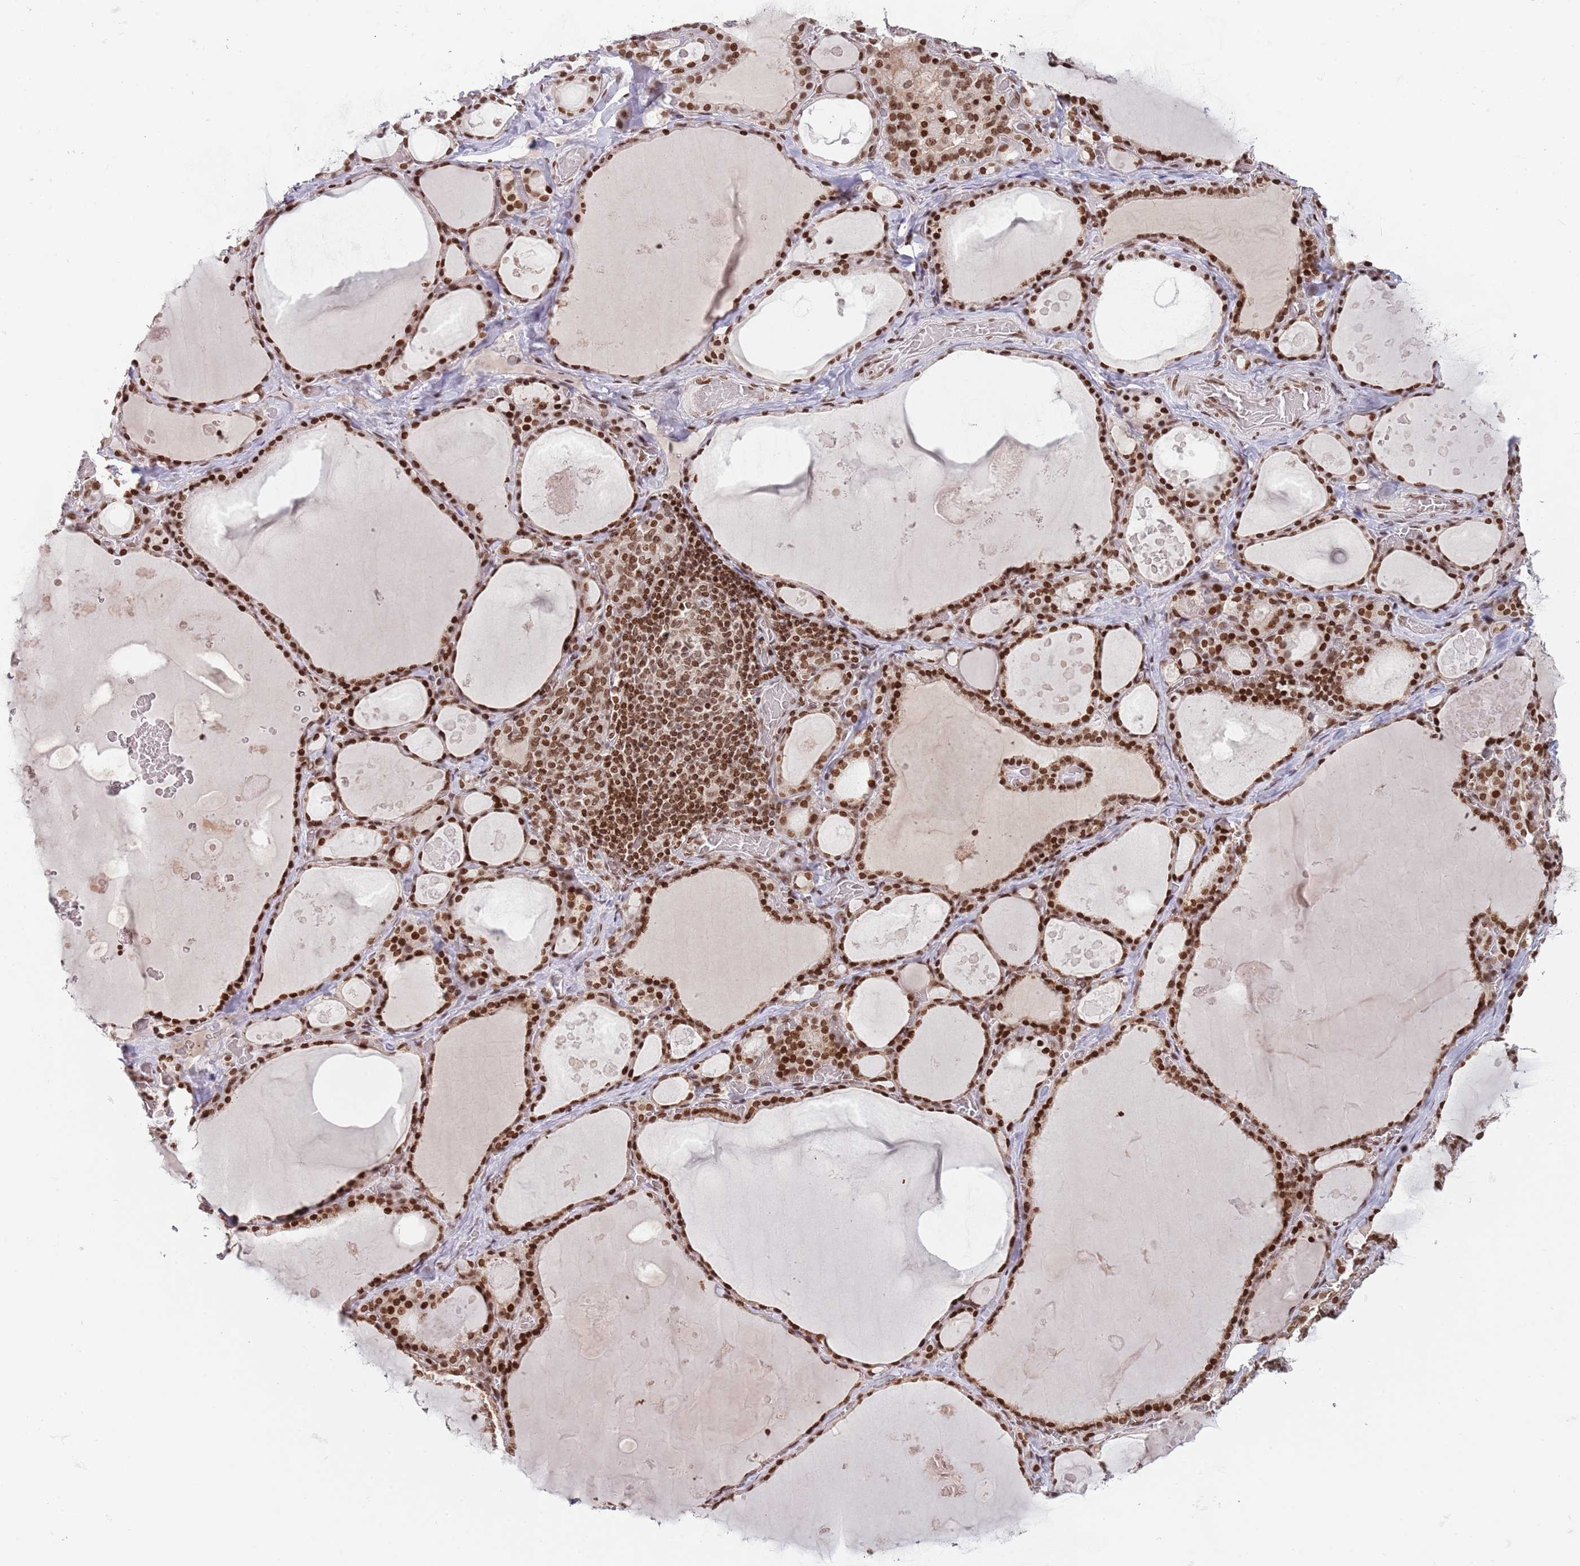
{"staining": {"intensity": "strong", "quantity": ">75%", "location": "nuclear"}, "tissue": "thyroid gland", "cell_type": "Glandular cells", "image_type": "normal", "snomed": [{"axis": "morphology", "description": "Normal tissue, NOS"}, {"axis": "topography", "description": "Thyroid gland"}], "caption": "Brown immunohistochemical staining in normal human thyroid gland shows strong nuclear staining in about >75% of glandular cells. The staining was performed using DAB (3,3'-diaminobenzidine) to visualize the protein expression in brown, while the nuclei were stained in blue with hematoxylin (Magnification: 20x).", "gene": "SH3RF3", "patient": {"sex": "male", "age": 56}}